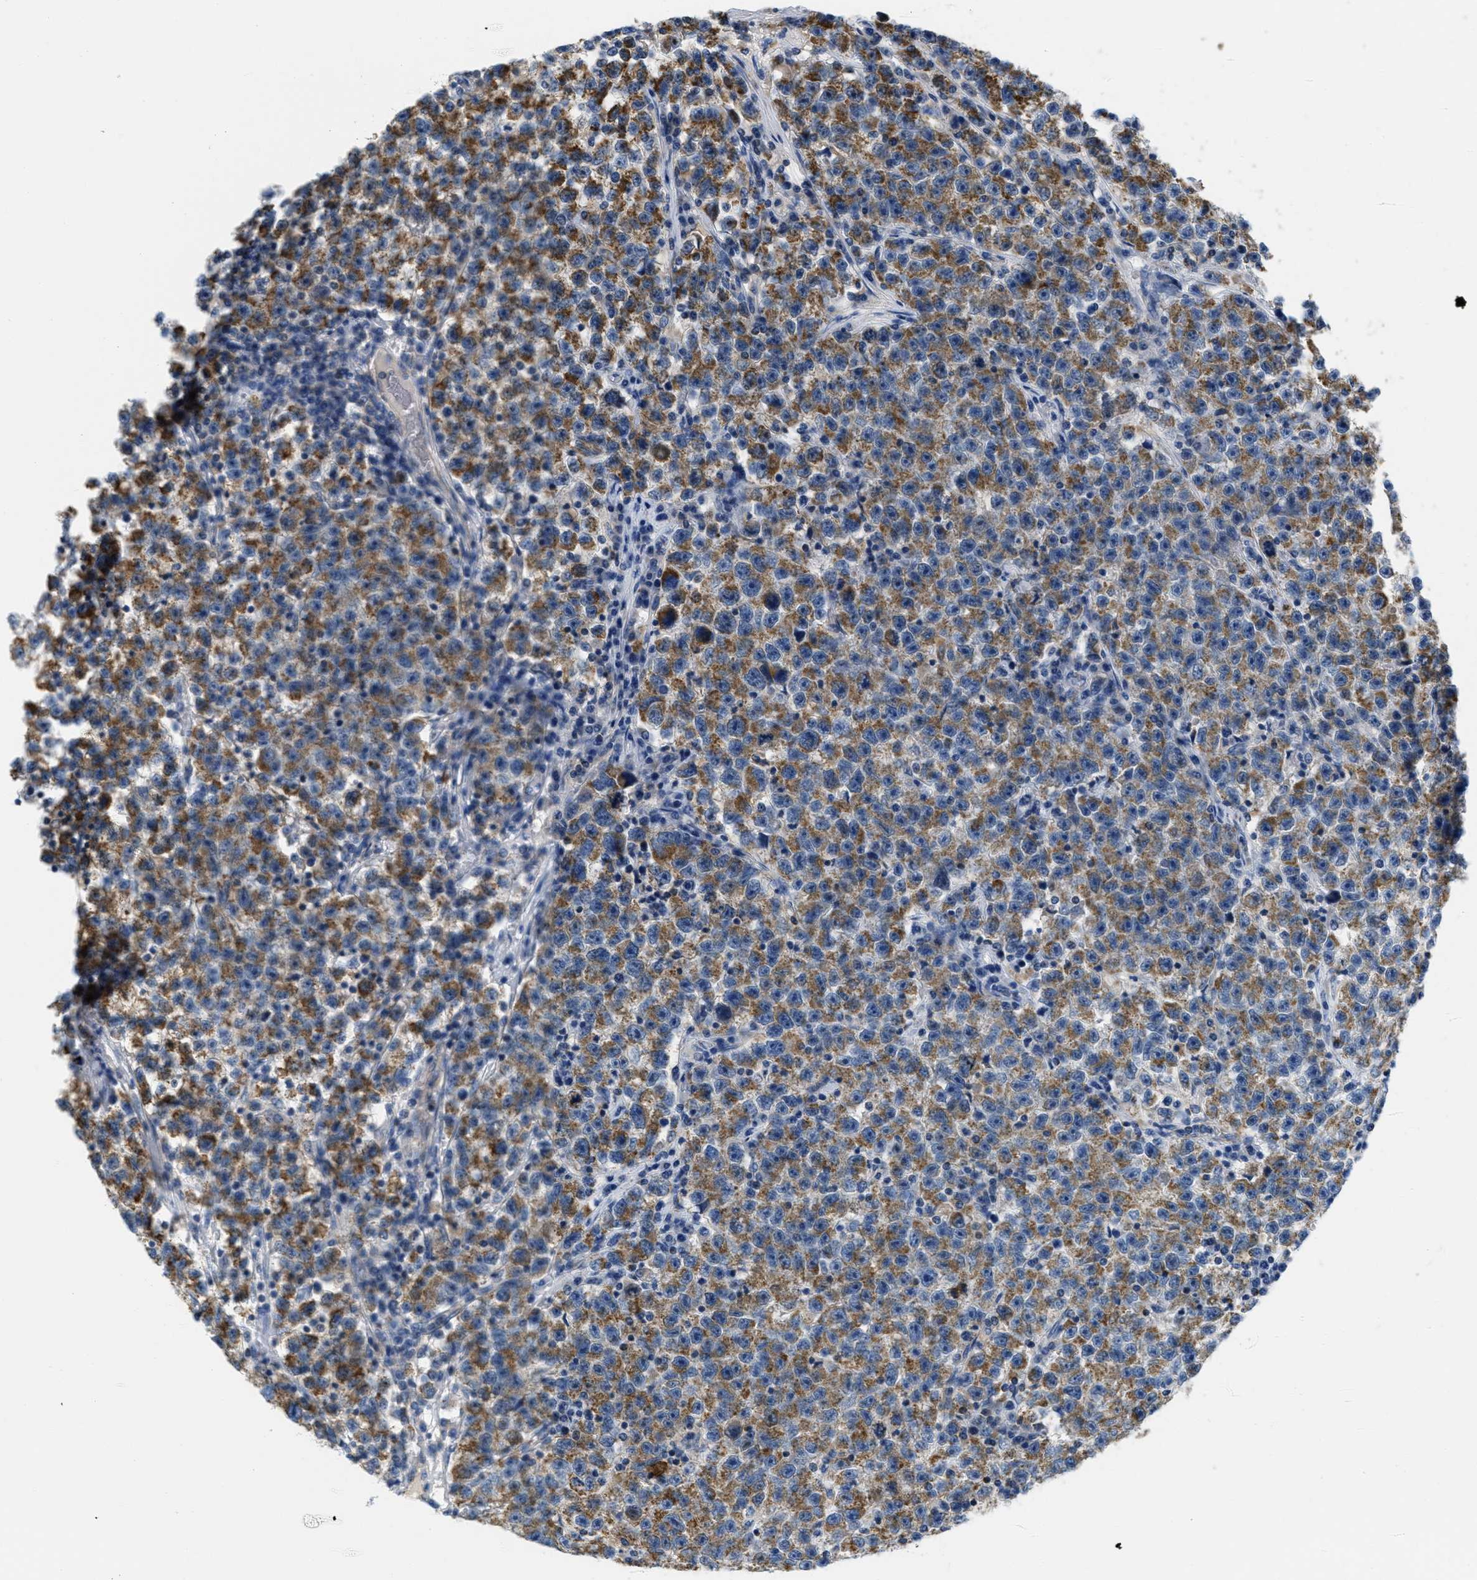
{"staining": {"intensity": "moderate", "quantity": ">75%", "location": "cytoplasmic/membranous"}, "tissue": "testis cancer", "cell_type": "Tumor cells", "image_type": "cancer", "snomed": [{"axis": "morphology", "description": "Seminoma, NOS"}, {"axis": "topography", "description": "Testis"}], "caption": "High-magnification brightfield microscopy of testis seminoma stained with DAB (3,3'-diaminobenzidine) (brown) and counterstained with hematoxylin (blue). tumor cells exhibit moderate cytoplasmic/membranous positivity is present in about>75% of cells.", "gene": "KCNJ5", "patient": {"sex": "male", "age": 22}}